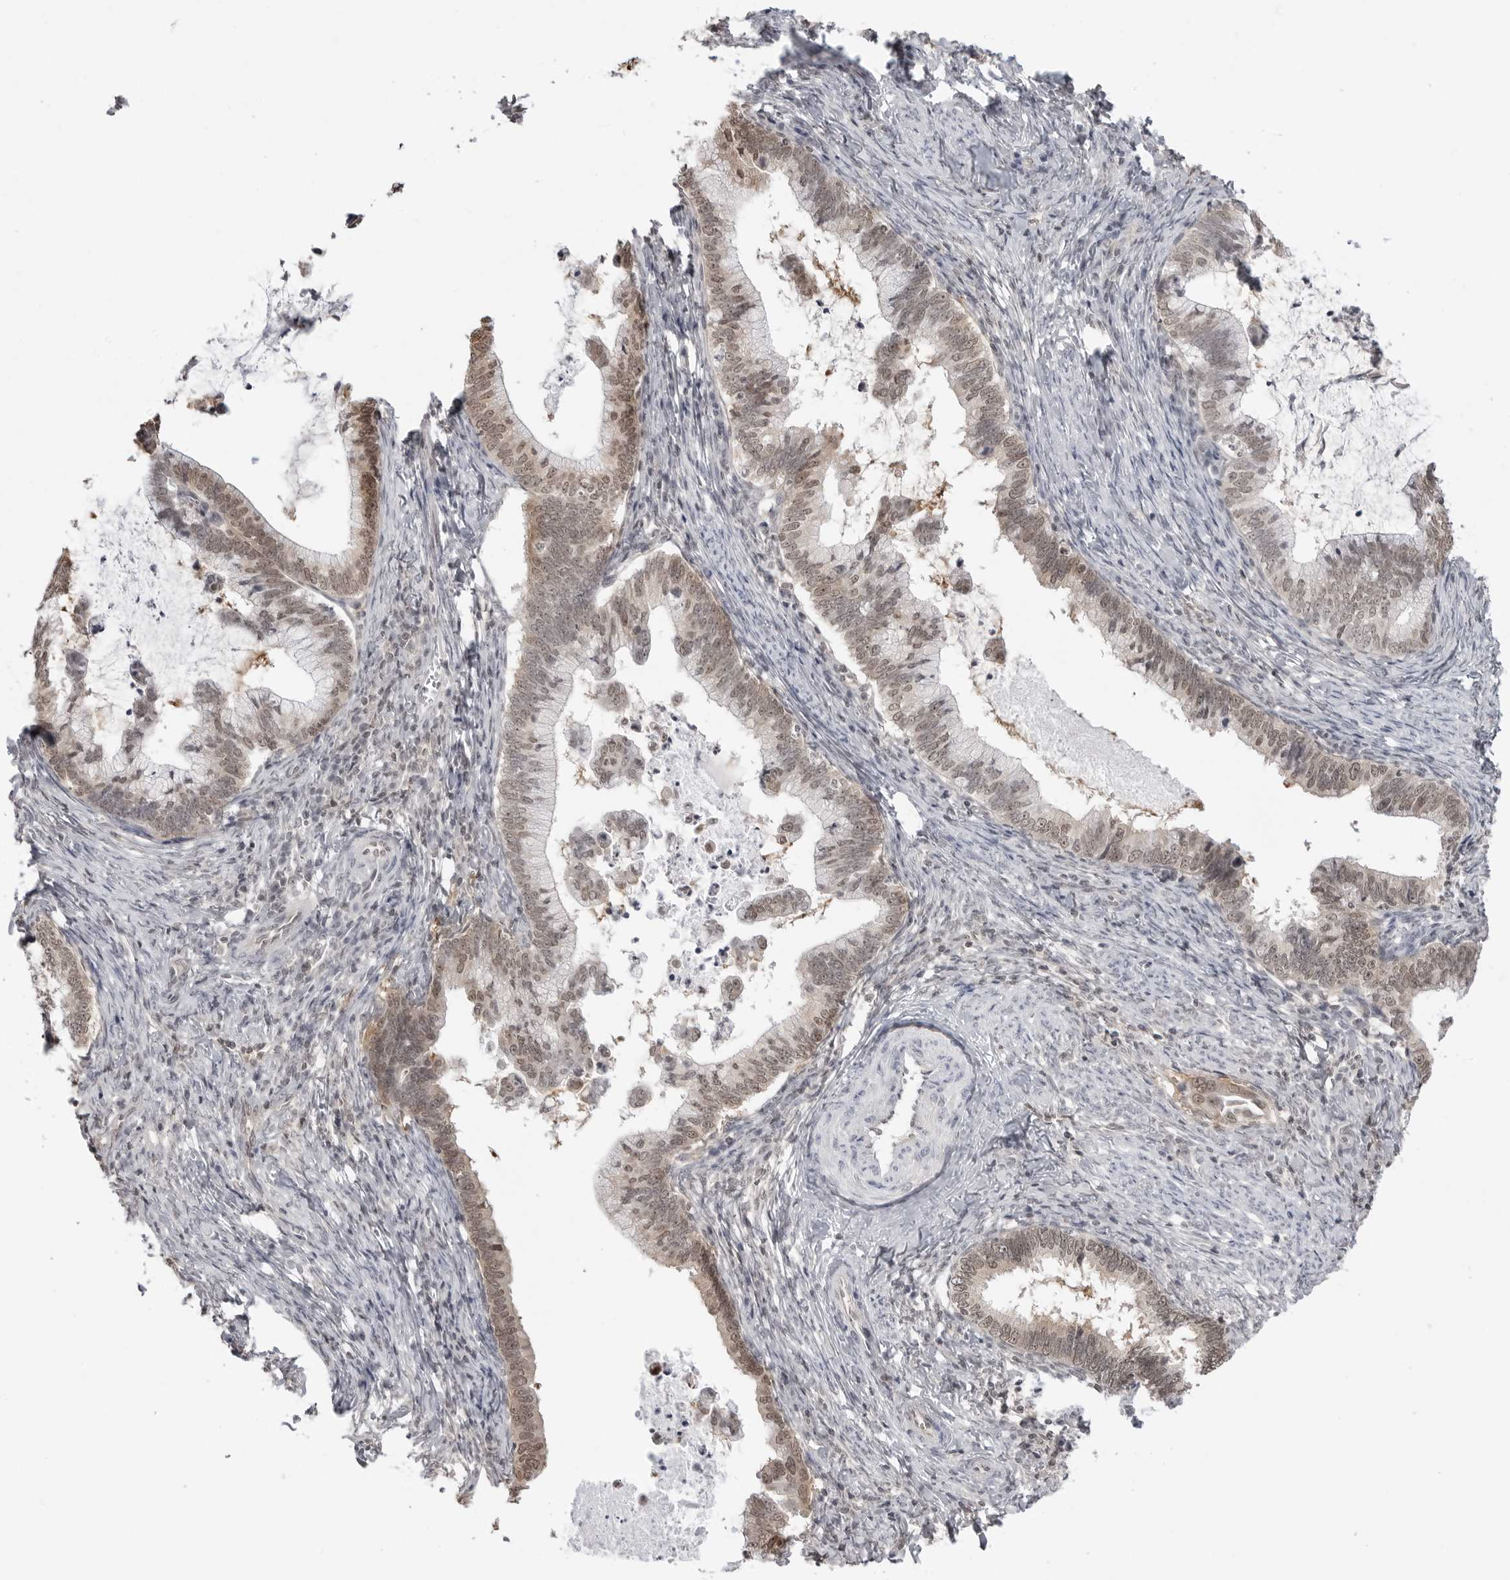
{"staining": {"intensity": "moderate", "quantity": ">75%", "location": "cytoplasmic/membranous,nuclear"}, "tissue": "cervical cancer", "cell_type": "Tumor cells", "image_type": "cancer", "snomed": [{"axis": "morphology", "description": "Adenocarcinoma, NOS"}, {"axis": "topography", "description": "Cervix"}], "caption": "This photomicrograph displays IHC staining of human cervical adenocarcinoma, with medium moderate cytoplasmic/membranous and nuclear positivity in approximately >75% of tumor cells.", "gene": "YWHAG", "patient": {"sex": "female", "age": 36}}